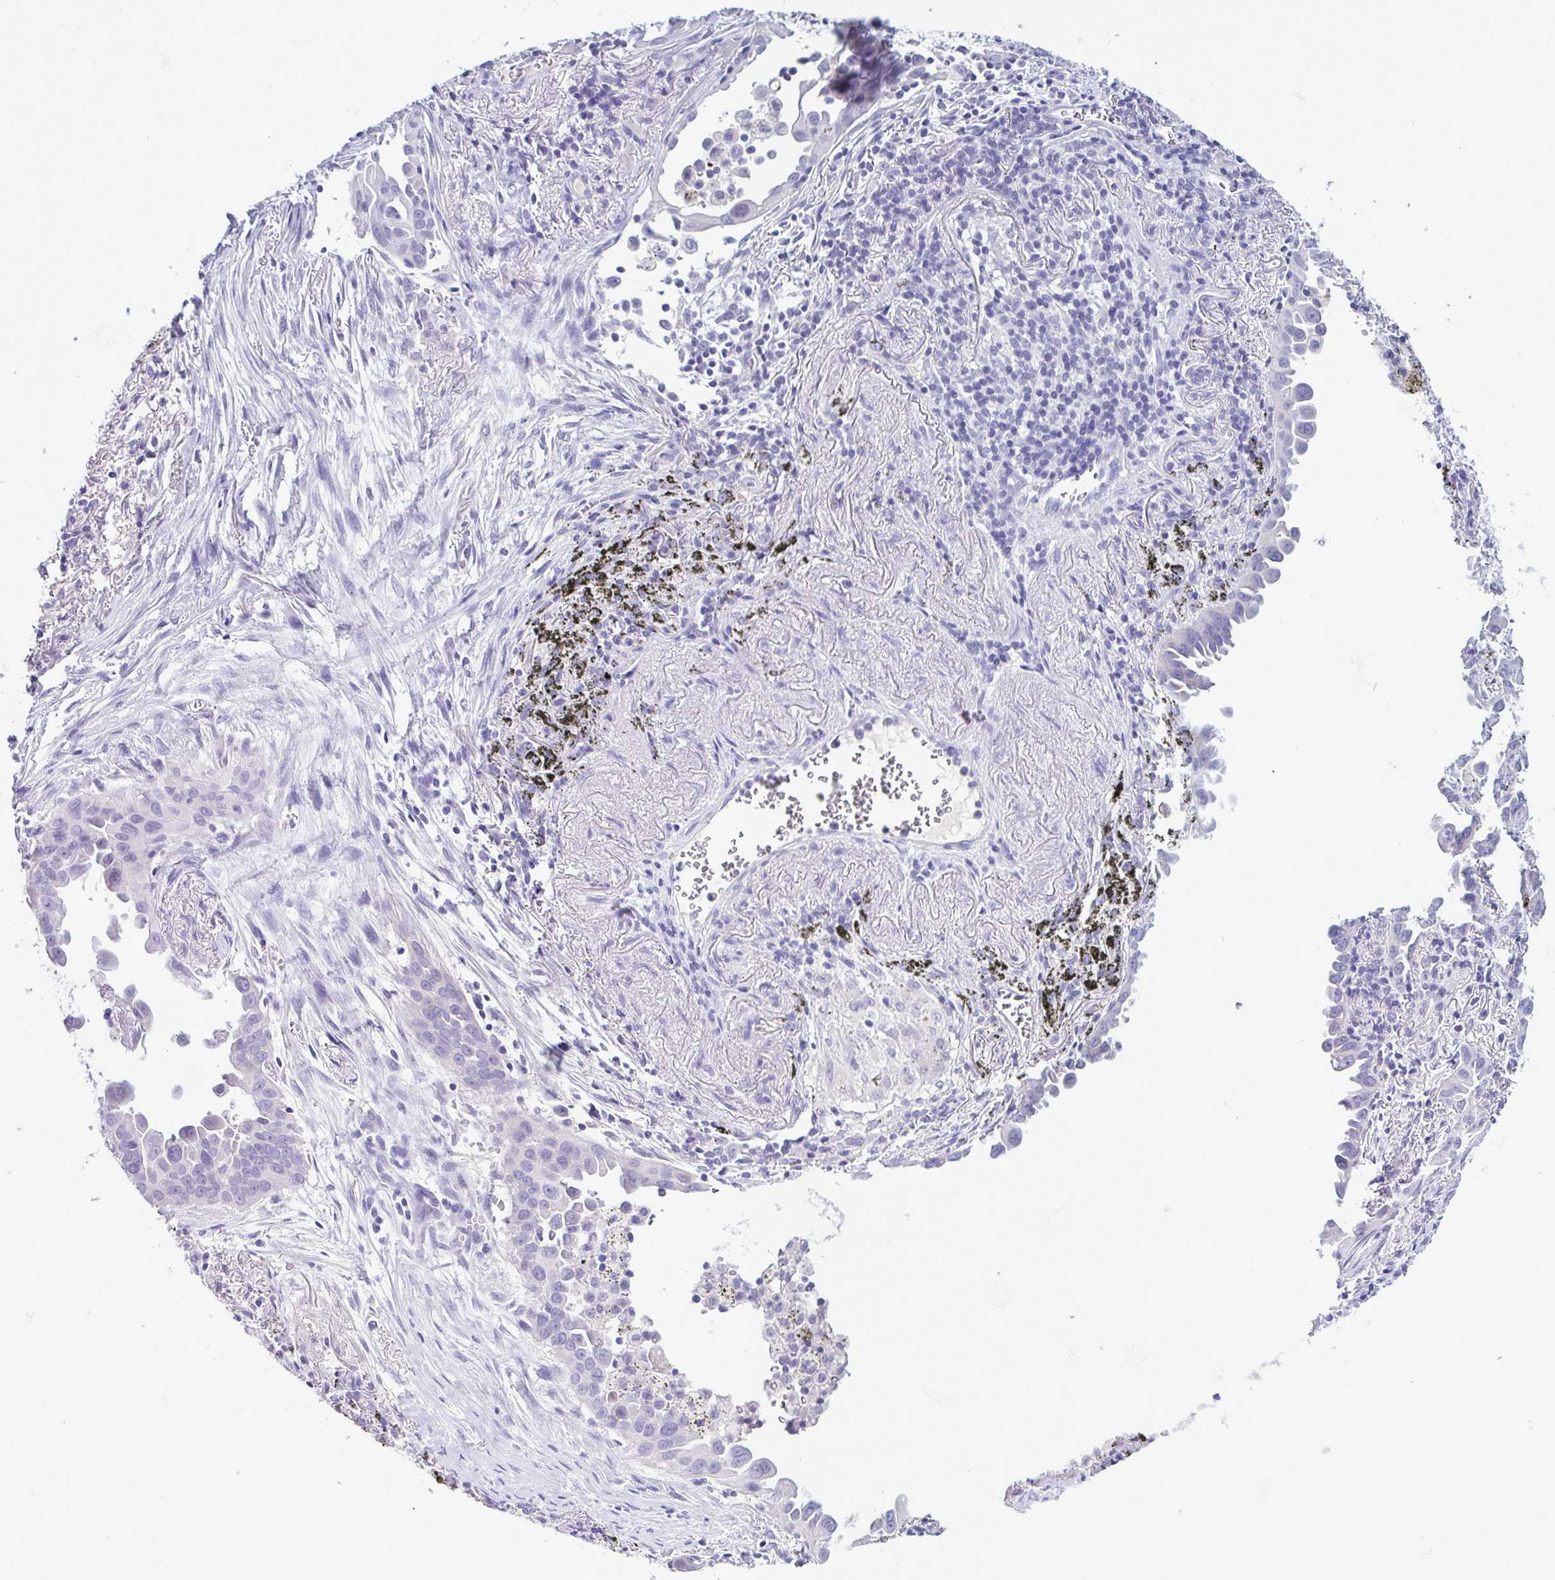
{"staining": {"intensity": "negative", "quantity": "none", "location": "none"}, "tissue": "lung cancer", "cell_type": "Tumor cells", "image_type": "cancer", "snomed": [{"axis": "morphology", "description": "Adenocarcinoma, NOS"}, {"axis": "topography", "description": "Lung"}], "caption": "IHC of lung cancer (adenocarcinoma) reveals no positivity in tumor cells.", "gene": "INAFM1", "patient": {"sex": "male", "age": 68}}